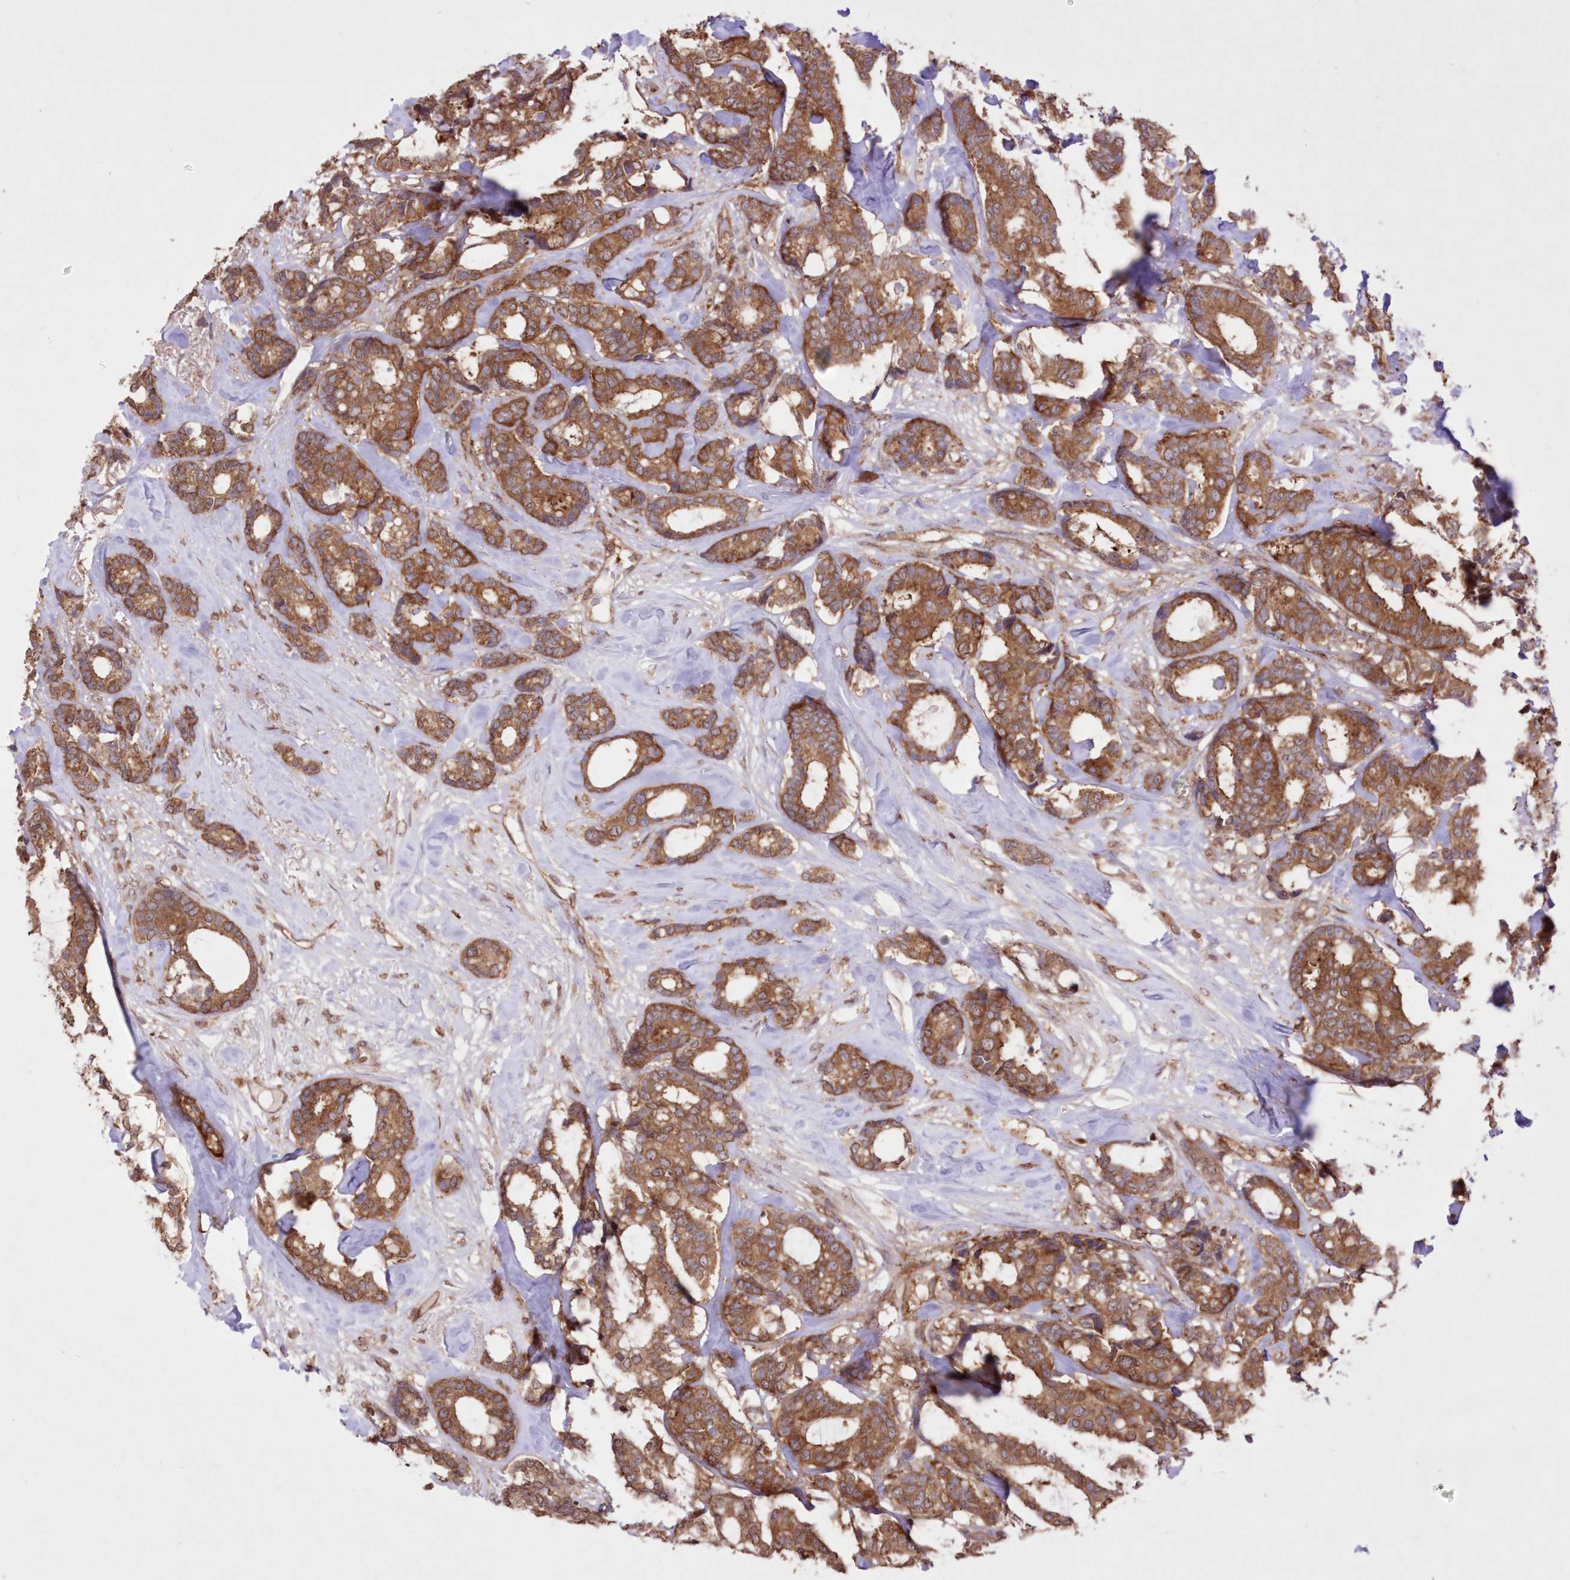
{"staining": {"intensity": "moderate", "quantity": ">75%", "location": "cytoplasmic/membranous"}, "tissue": "breast cancer", "cell_type": "Tumor cells", "image_type": "cancer", "snomed": [{"axis": "morphology", "description": "Duct carcinoma"}, {"axis": "topography", "description": "Breast"}], "caption": "A photomicrograph showing moderate cytoplasmic/membranous staining in approximately >75% of tumor cells in breast infiltrating ductal carcinoma, as visualized by brown immunohistochemical staining.", "gene": "FCHO2", "patient": {"sex": "female", "age": 87}}